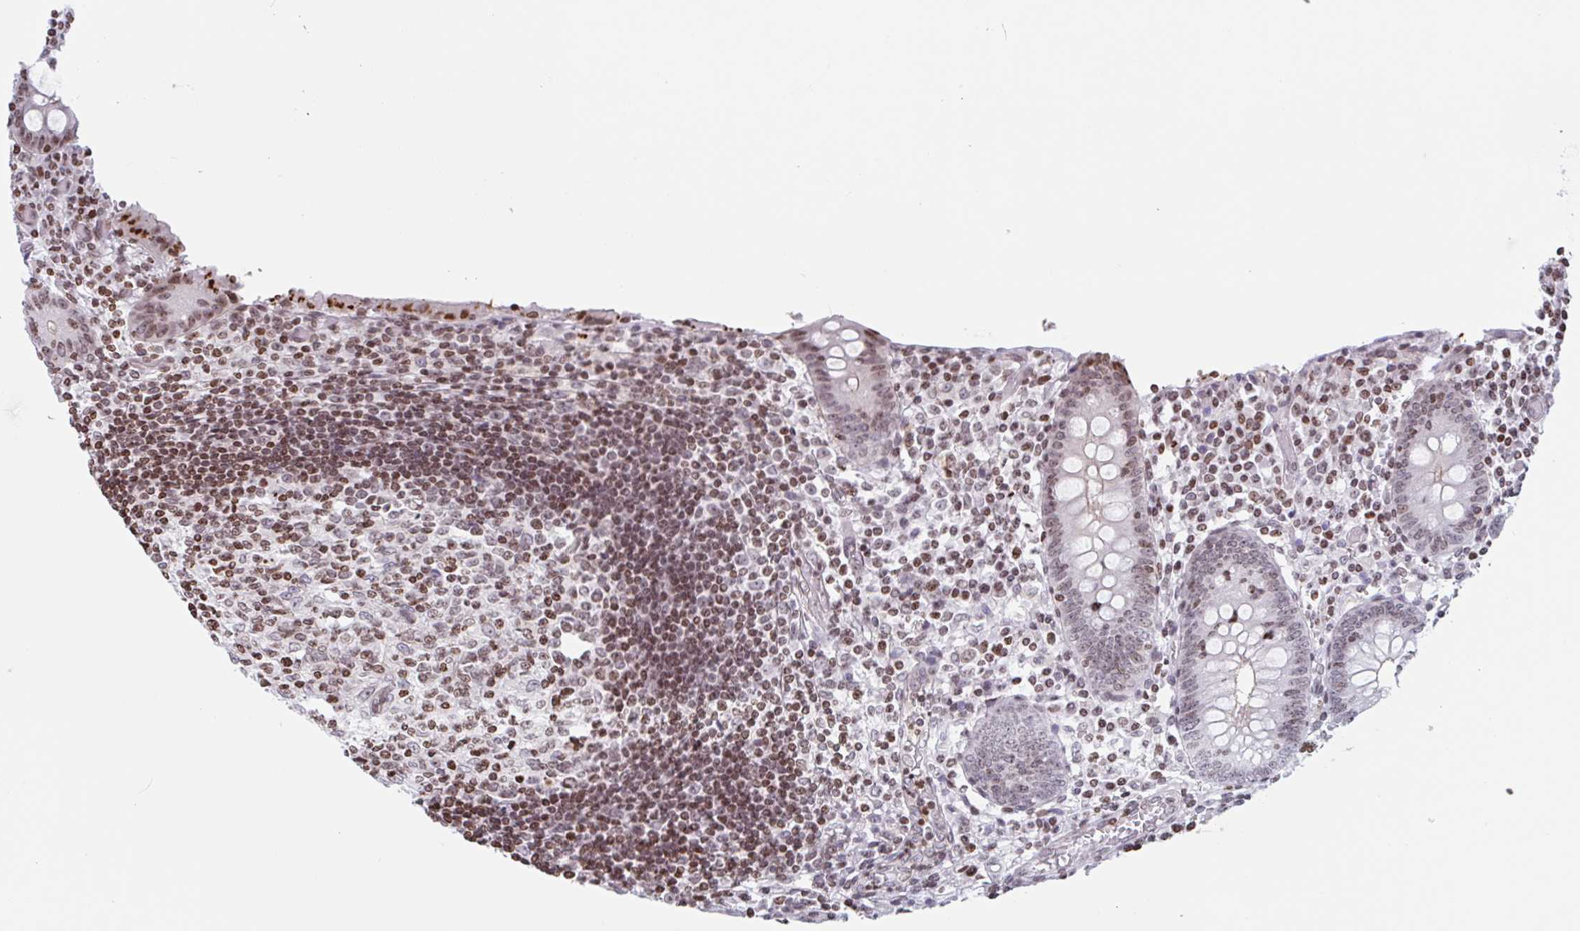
{"staining": {"intensity": "moderate", "quantity": ">75%", "location": "nuclear"}, "tissue": "appendix", "cell_type": "Glandular cells", "image_type": "normal", "snomed": [{"axis": "morphology", "description": "Normal tissue, NOS"}, {"axis": "topography", "description": "Appendix"}], "caption": "Moderate nuclear positivity is identified in approximately >75% of glandular cells in unremarkable appendix.", "gene": "NOL6", "patient": {"sex": "female", "age": 17}}